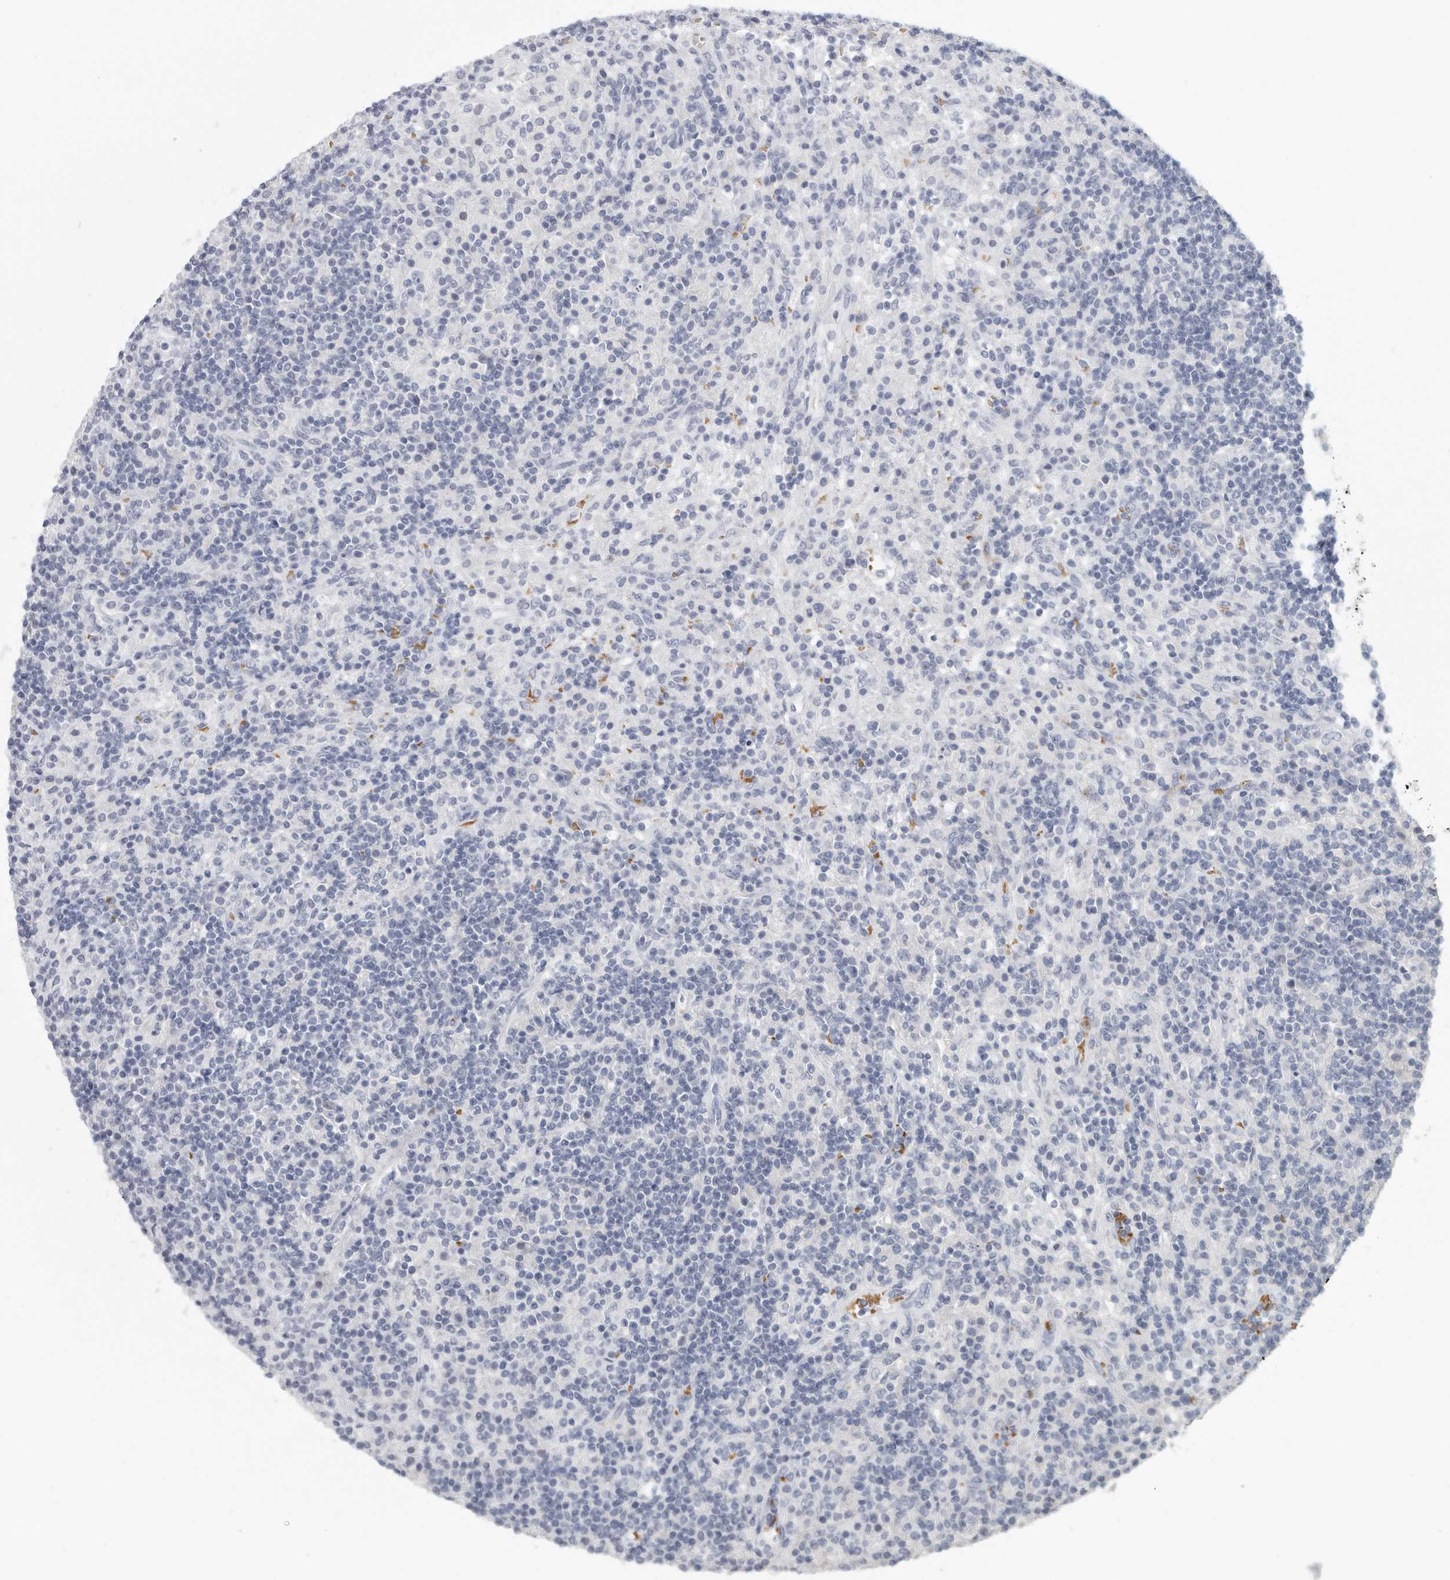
{"staining": {"intensity": "negative", "quantity": "none", "location": "none"}, "tissue": "lymphoma", "cell_type": "Tumor cells", "image_type": "cancer", "snomed": [{"axis": "morphology", "description": "Hodgkin's disease, NOS"}, {"axis": "topography", "description": "Lymph node"}], "caption": "Image shows no significant protein expression in tumor cells of lymphoma.", "gene": "DNAJC11", "patient": {"sex": "male", "age": 70}}